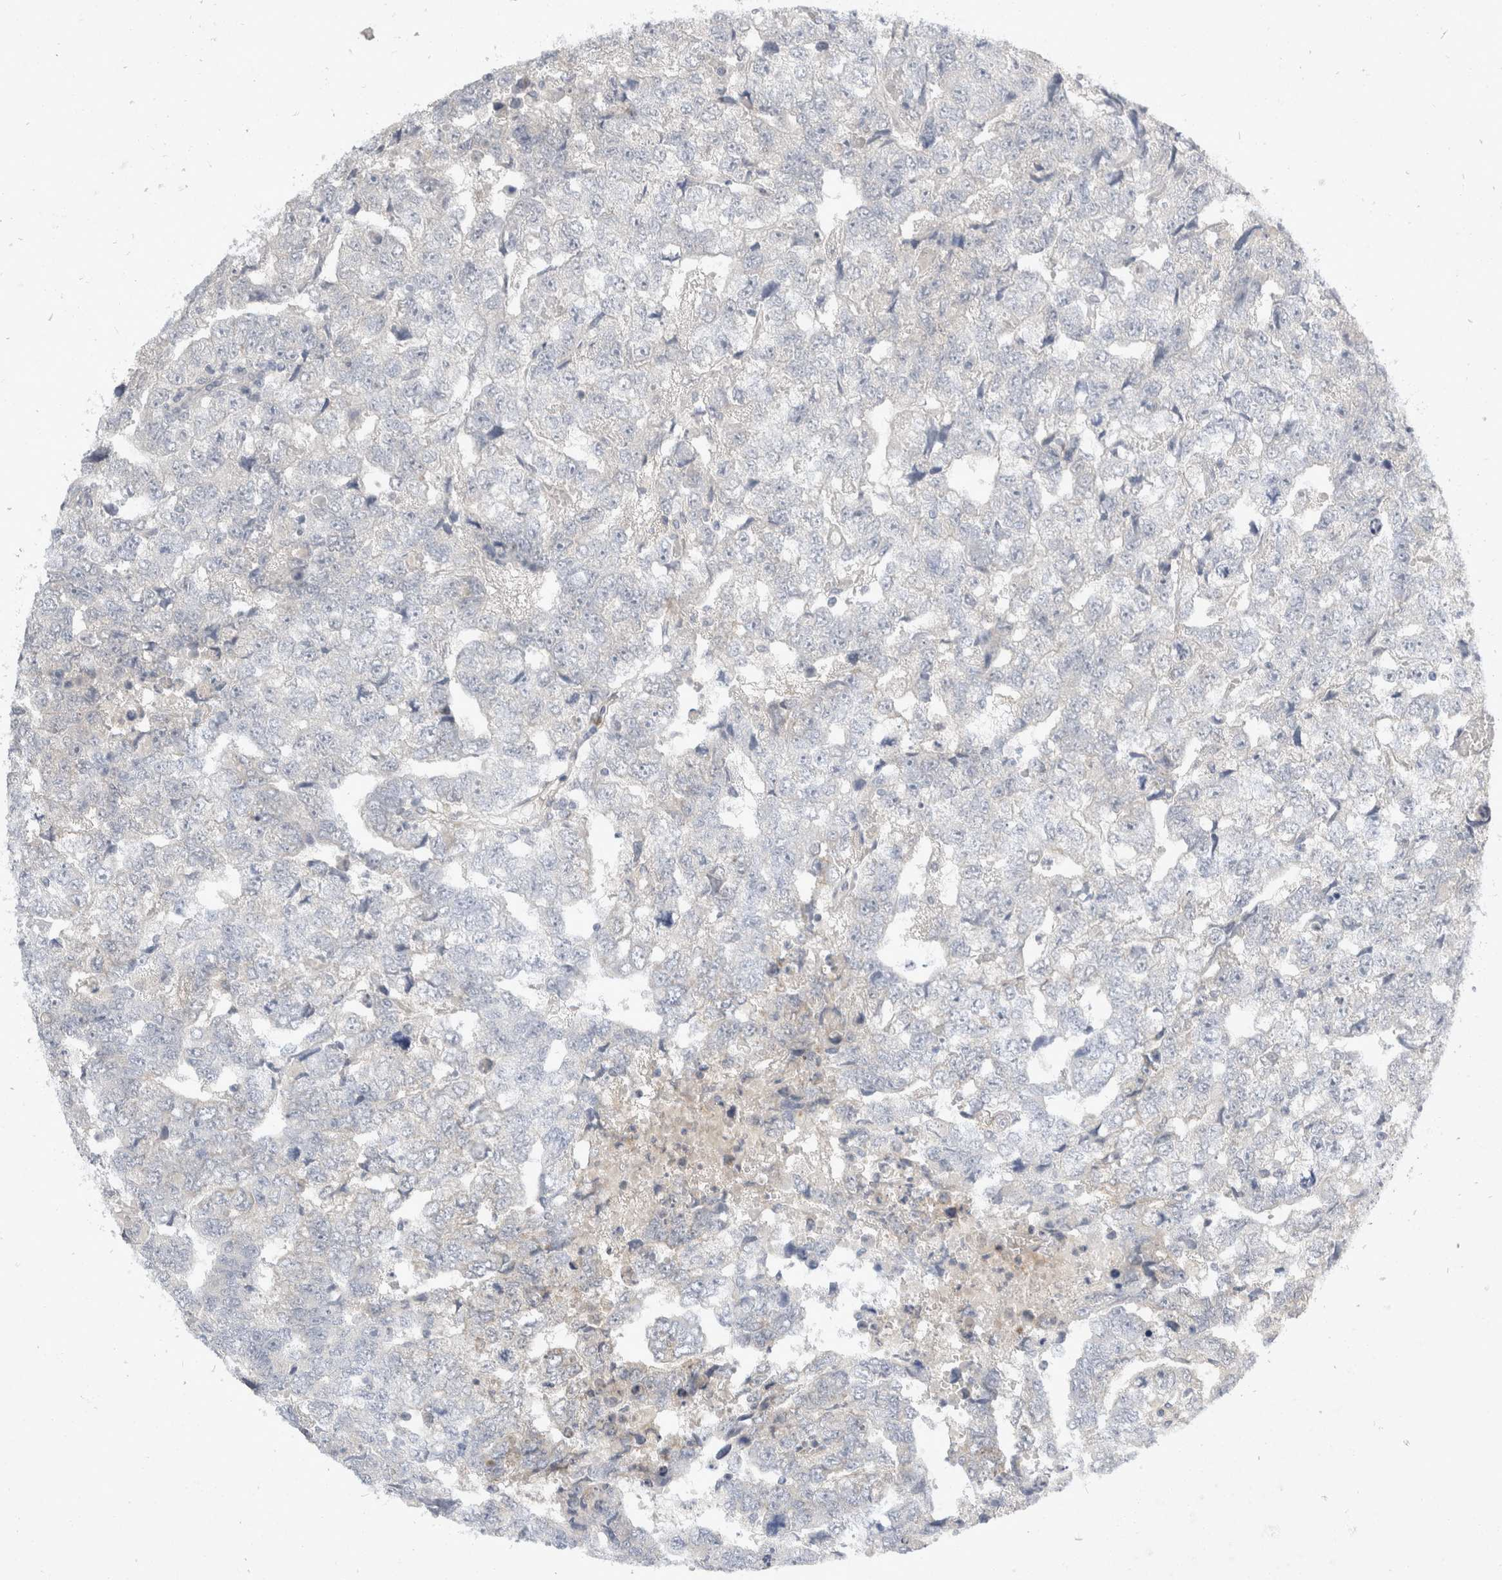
{"staining": {"intensity": "negative", "quantity": "none", "location": "none"}, "tissue": "testis cancer", "cell_type": "Tumor cells", "image_type": "cancer", "snomed": [{"axis": "morphology", "description": "Carcinoma, Embryonal, NOS"}, {"axis": "topography", "description": "Testis"}], "caption": "Histopathology image shows no protein staining in tumor cells of testis embryonal carcinoma tissue. (DAB (3,3'-diaminobenzidine) immunohistochemistry, high magnification).", "gene": "TOM1L2", "patient": {"sex": "male", "age": 36}}